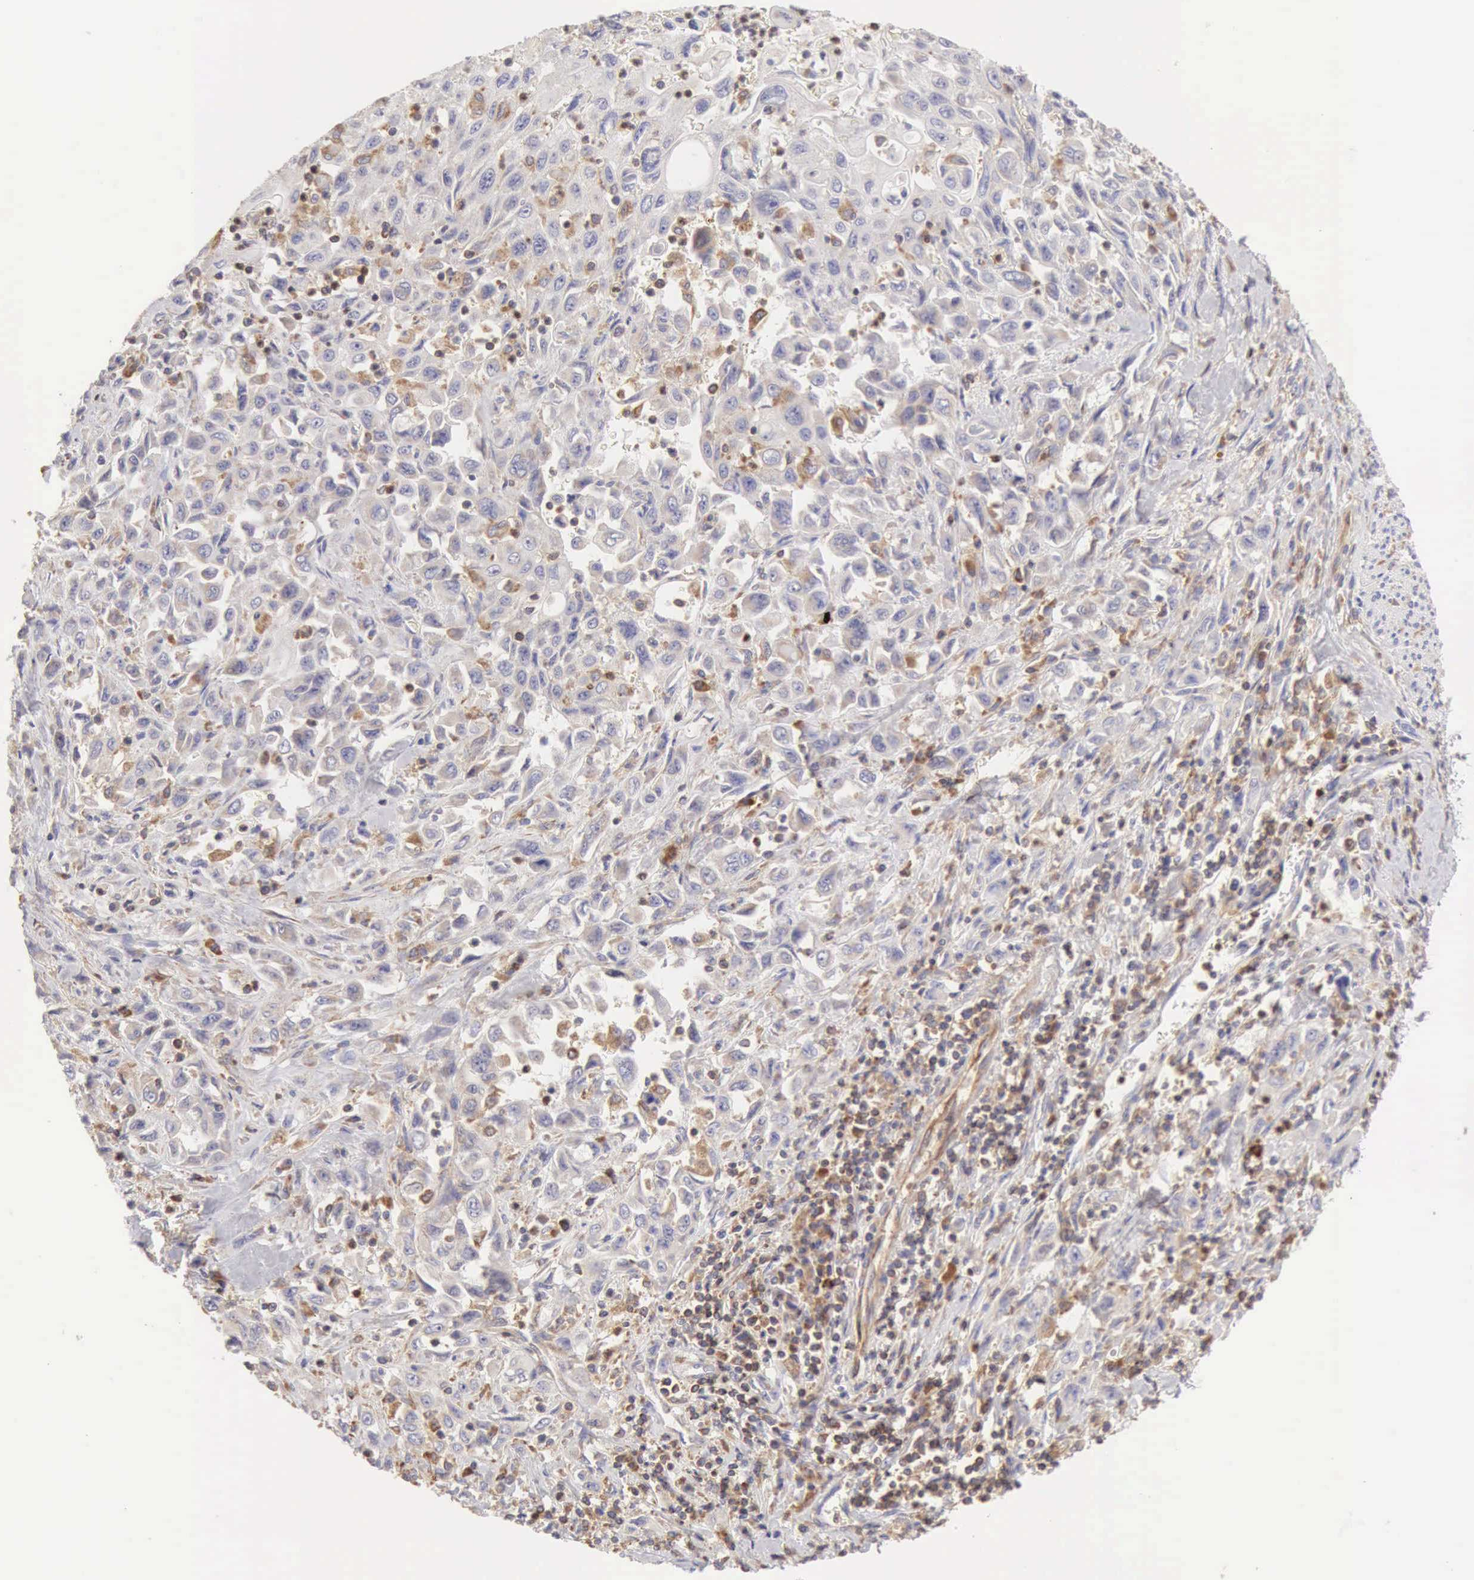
{"staining": {"intensity": "weak", "quantity": "<25%", "location": "cytoplasmic/membranous"}, "tissue": "pancreatic cancer", "cell_type": "Tumor cells", "image_type": "cancer", "snomed": [{"axis": "morphology", "description": "Adenocarcinoma, NOS"}, {"axis": "topography", "description": "Pancreas"}], "caption": "Tumor cells show no significant positivity in pancreatic cancer (adenocarcinoma).", "gene": "ARHGAP4", "patient": {"sex": "male", "age": 70}}